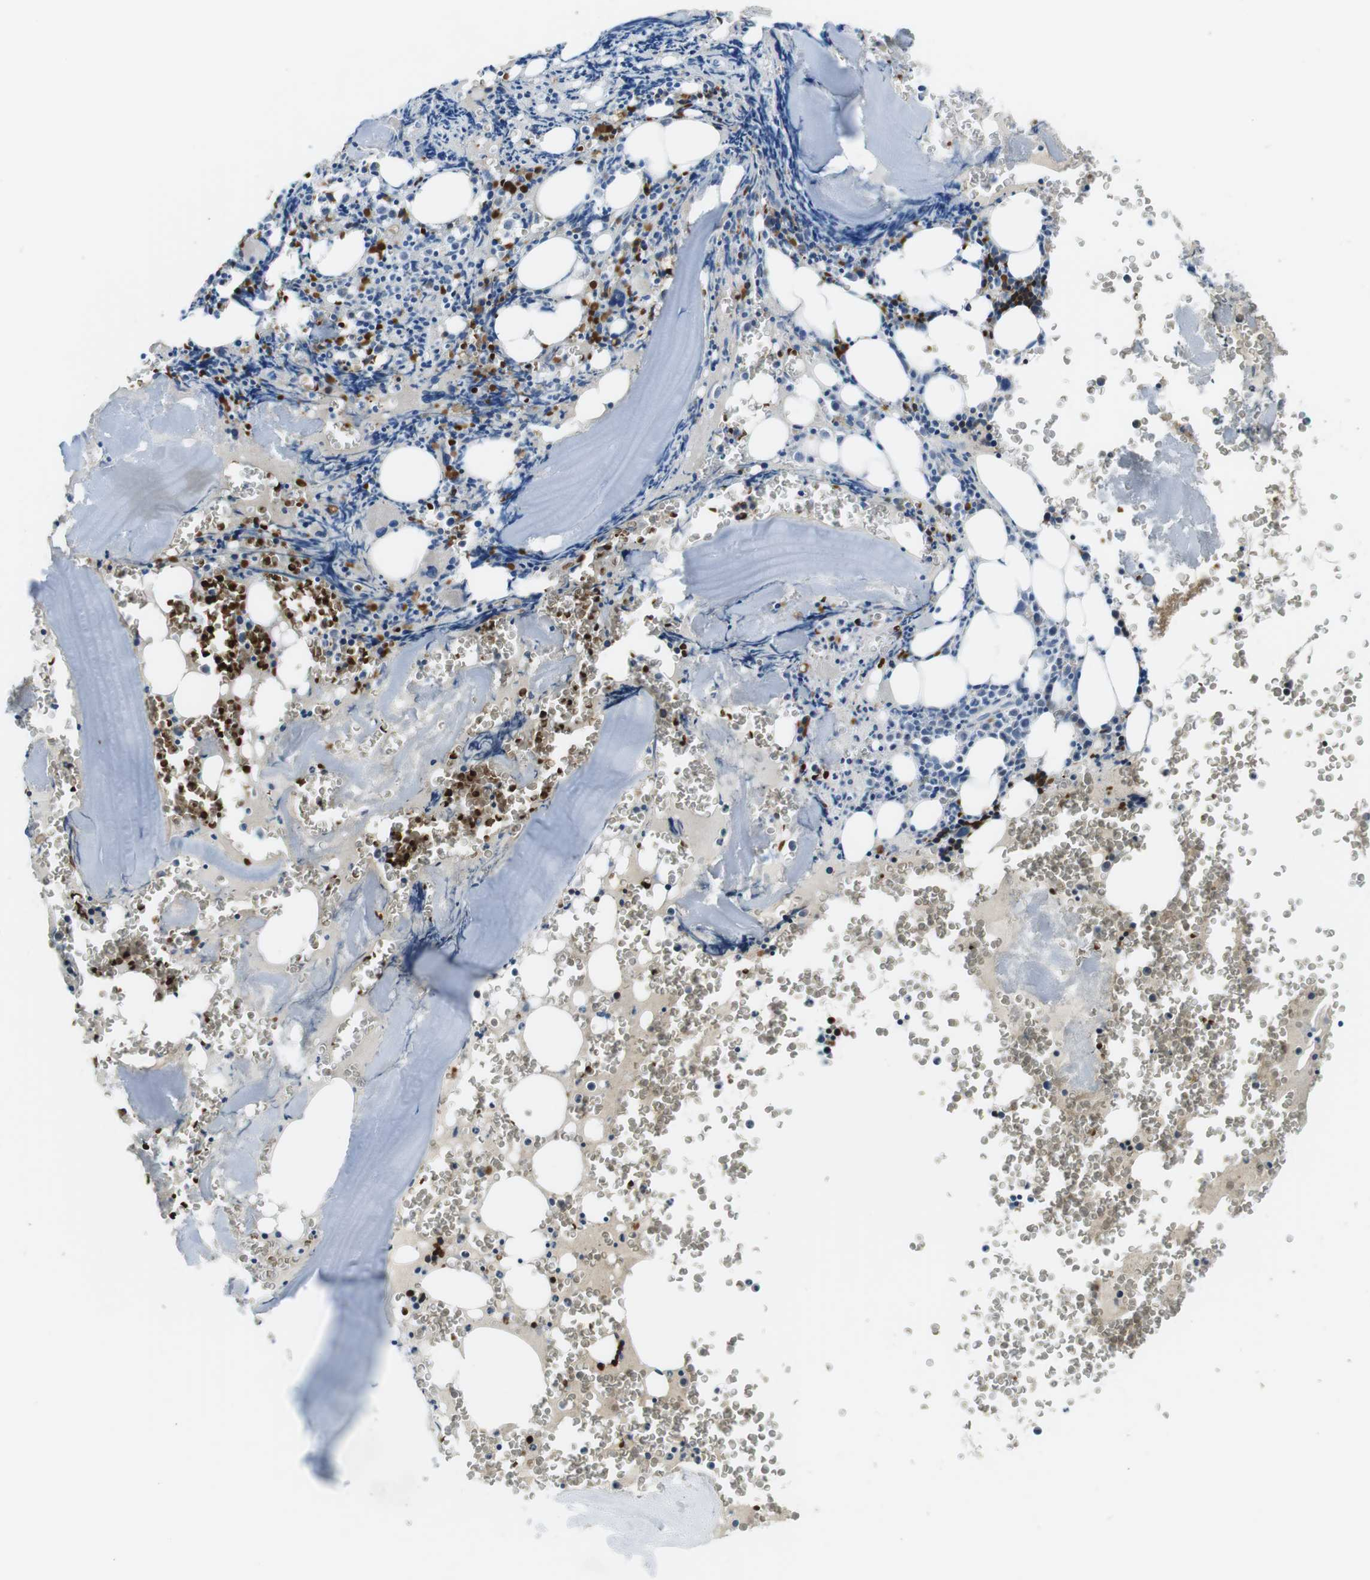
{"staining": {"intensity": "strong", "quantity": "<25%", "location": "nuclear"}, "tissue": "bone marrow", "cell_type": "Hematopoietic cells", "image_type": "normal", "snomed": [{"axis": "morphology", "description": "Normal tissue, NOS"}, {"axis": "morphology", "description": "Inflammation, NOS"}, {"axis": "topography", "description": "Bone marrow"}], "caption": "Brown immunohistochemical staining in benign human bone marrow reveals strong nuclear expression in about <25% of hematopoietic cells.", "gene": "WSCD1", "patient": {"sex": "male", "age": 37}}